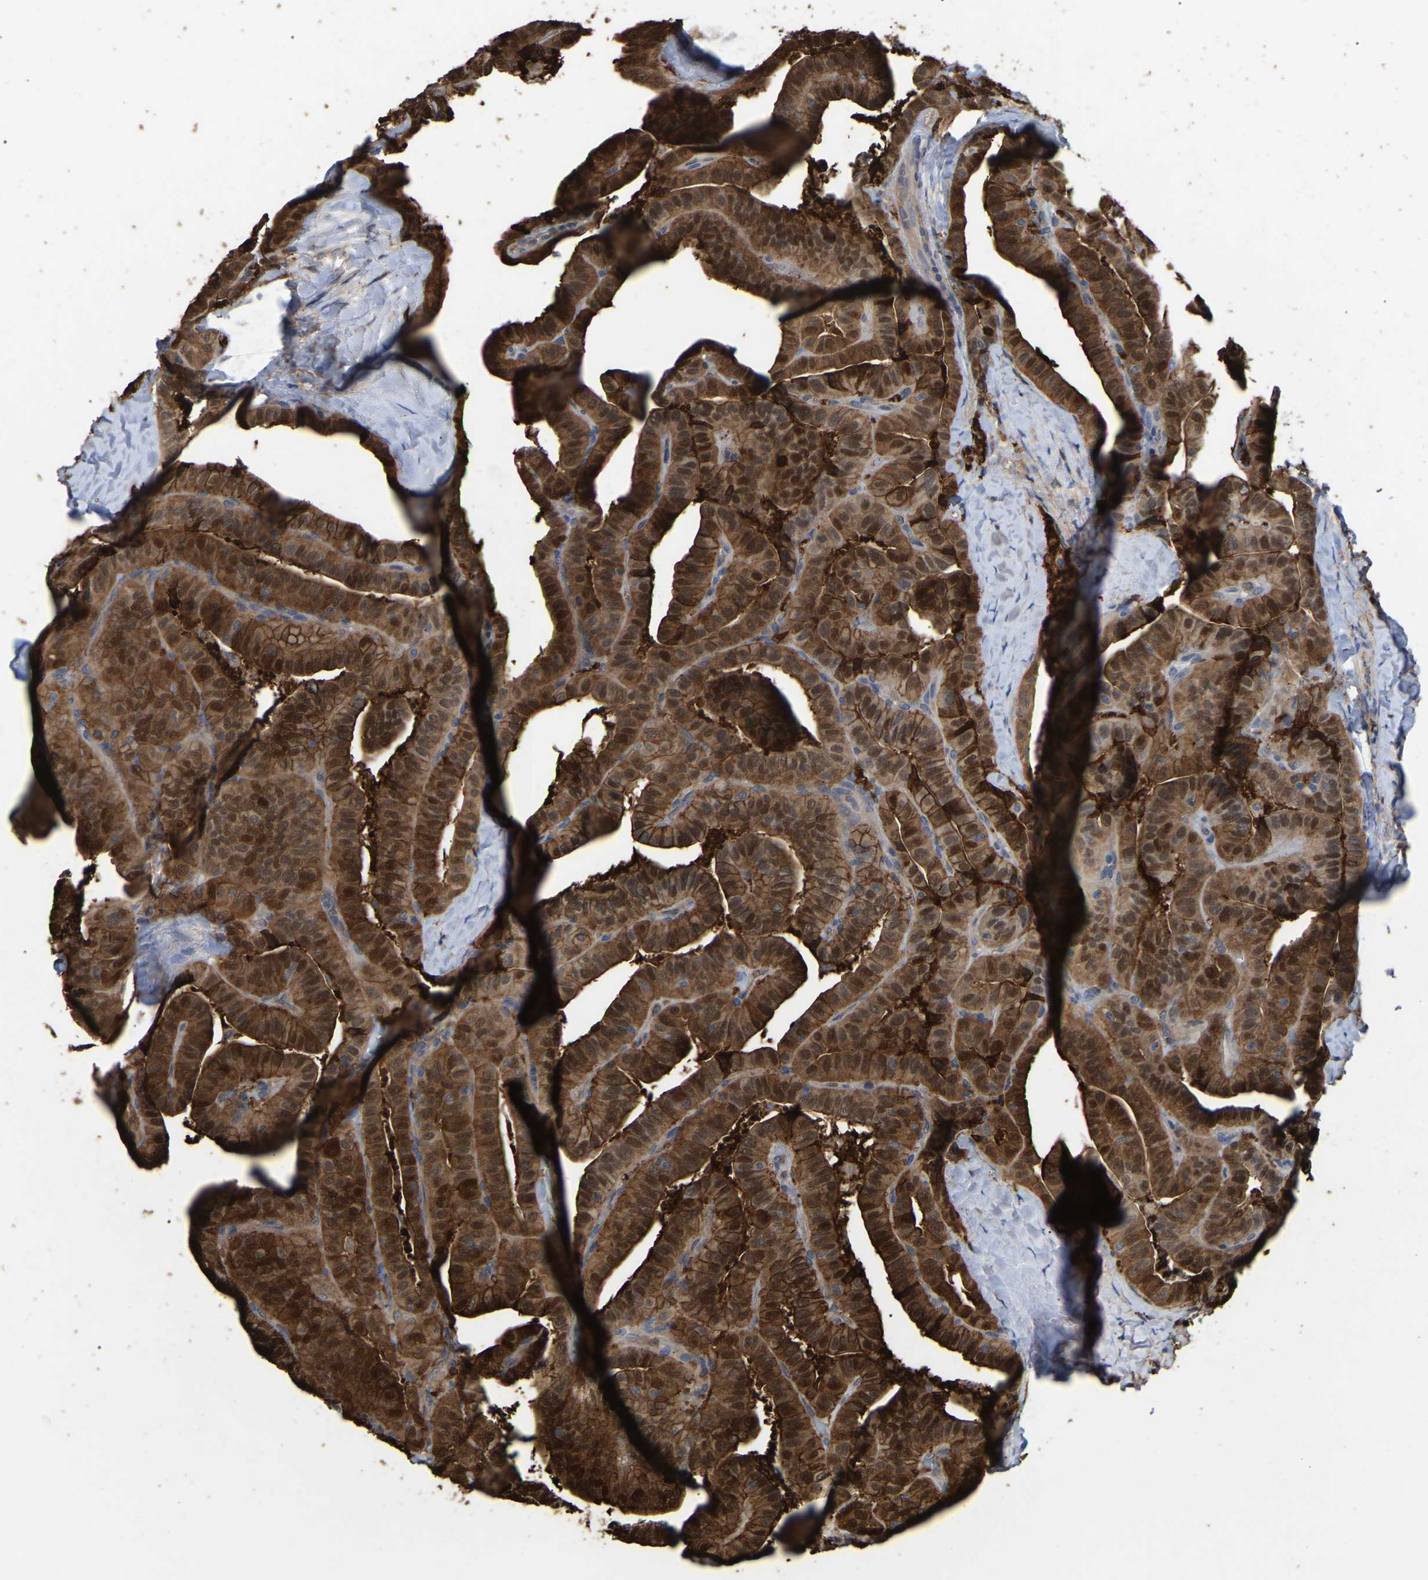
{"staining": {"intensity": "strong", "quantity": ">75%", "location": "cytoplasmic/membranous,nuclear"}, "tissue": "thyroid cancer", "cell_type": "Tumor cells", "image_type": "cancer", "snomed": [{"axis": "morphology", "description": "Papillary adenocarcinoma, NOS"}, {"axis": "topography", "description": "Thyroid gland"}], "caption": "Immunohistochemical staining of thyroid cancer demonstrates high levels of strong cytoplasmic/membranous and nuclear protein staining in about >75% of tumor cells.", "gene": "CIT", "patient": {"sex": "male", "age": 77}}